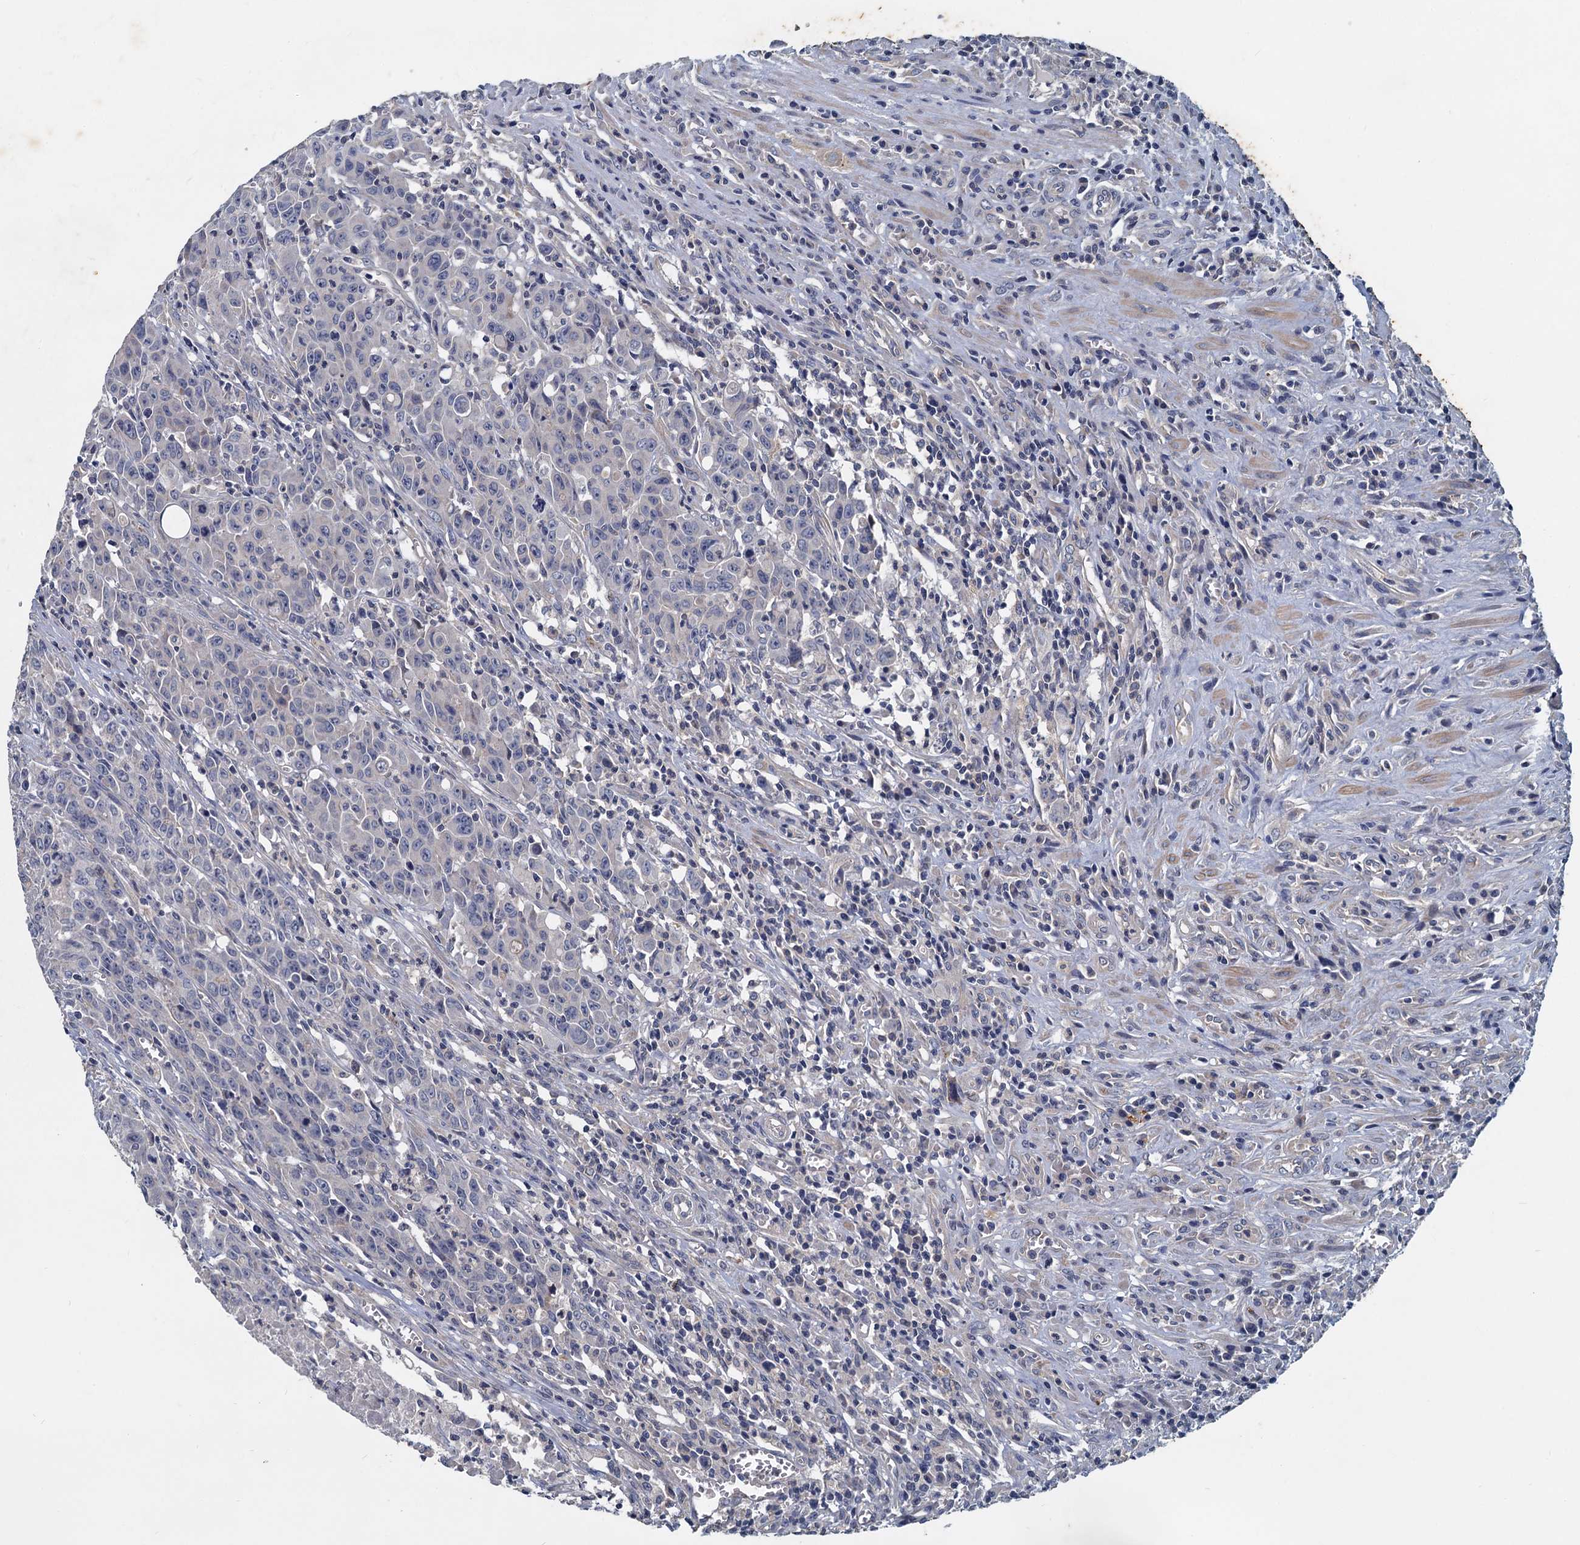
{"staining": {"intensity": "negative", "quantity": "none", "location": "none"}, "tissue": "colorectal cancer", "cell_type": "Tumor cells", "image_type": "cancer", "snomed": [{"axis": "morphology", "description": "Adenocarcinoma, NOS"}, {"axis": "topography", "description": "Colon"}], "caption": "High power microscopy histopathology image of an immunohistochemistry photomicrograph of colorectal cancer, revealing no significant positivity in tumor cells.", "gene": "SLC2A7", "patient": {"sex": "male", "age": 62}}